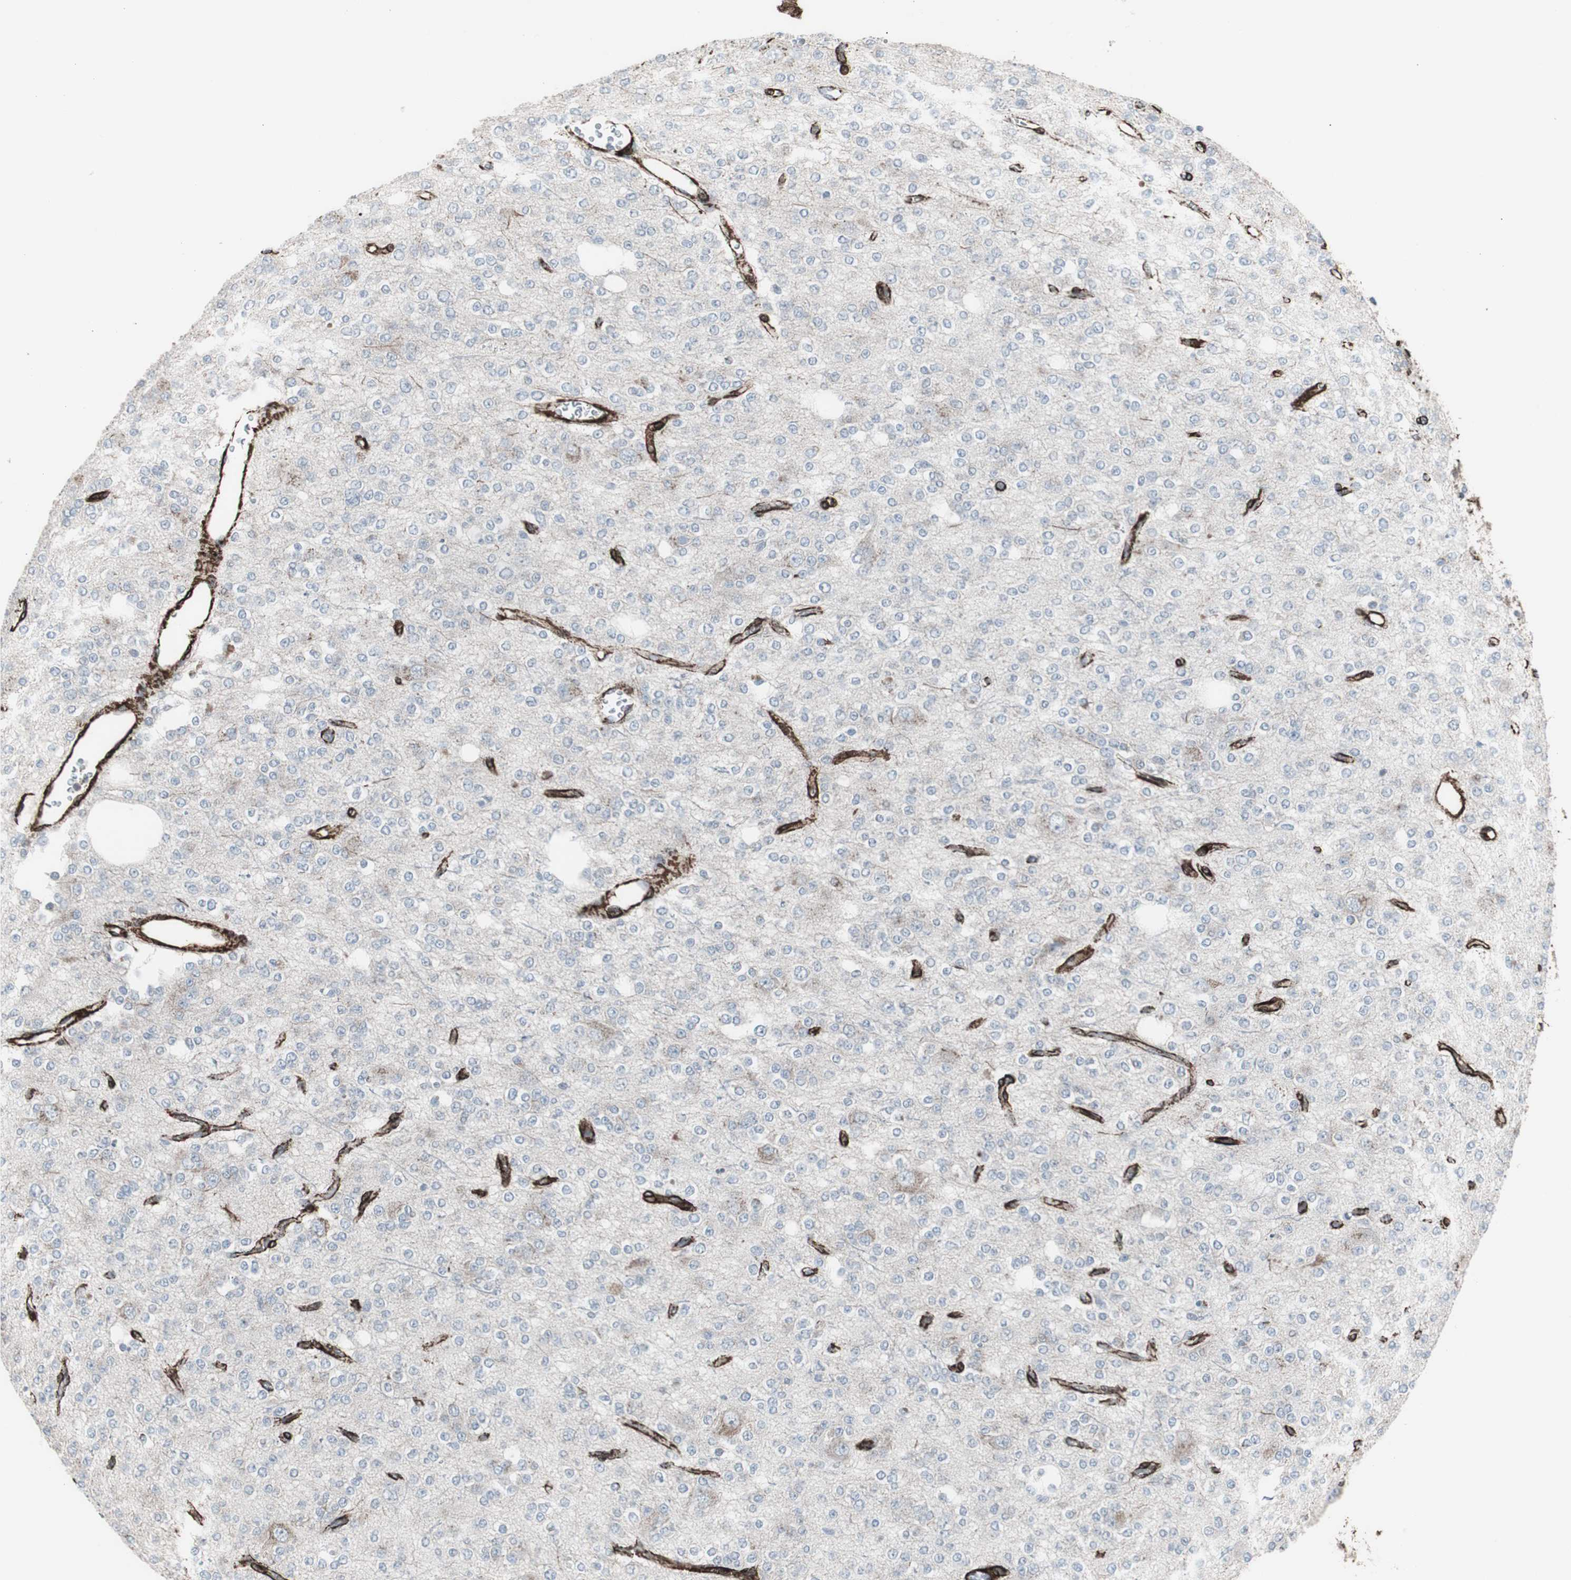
{"staining": {"intensity": "negative", "quantity": "none", "location": "none"}, "tissue": "glioma", "cell_type": "Tumor cells", "image_type": "cancer", "snomed": [{"axis": "morphology", "description": "Glioma, malignant, Low grade"}, {"axis": "topography", "description": "Brain"}], "caption": "An immunohistochemistry (IHC) histopathology image of glioma is shown. There is no staining in tumor cells of glioma.", "gene": "PDGFA", "patient": {"sex": "male", "age": 38}}